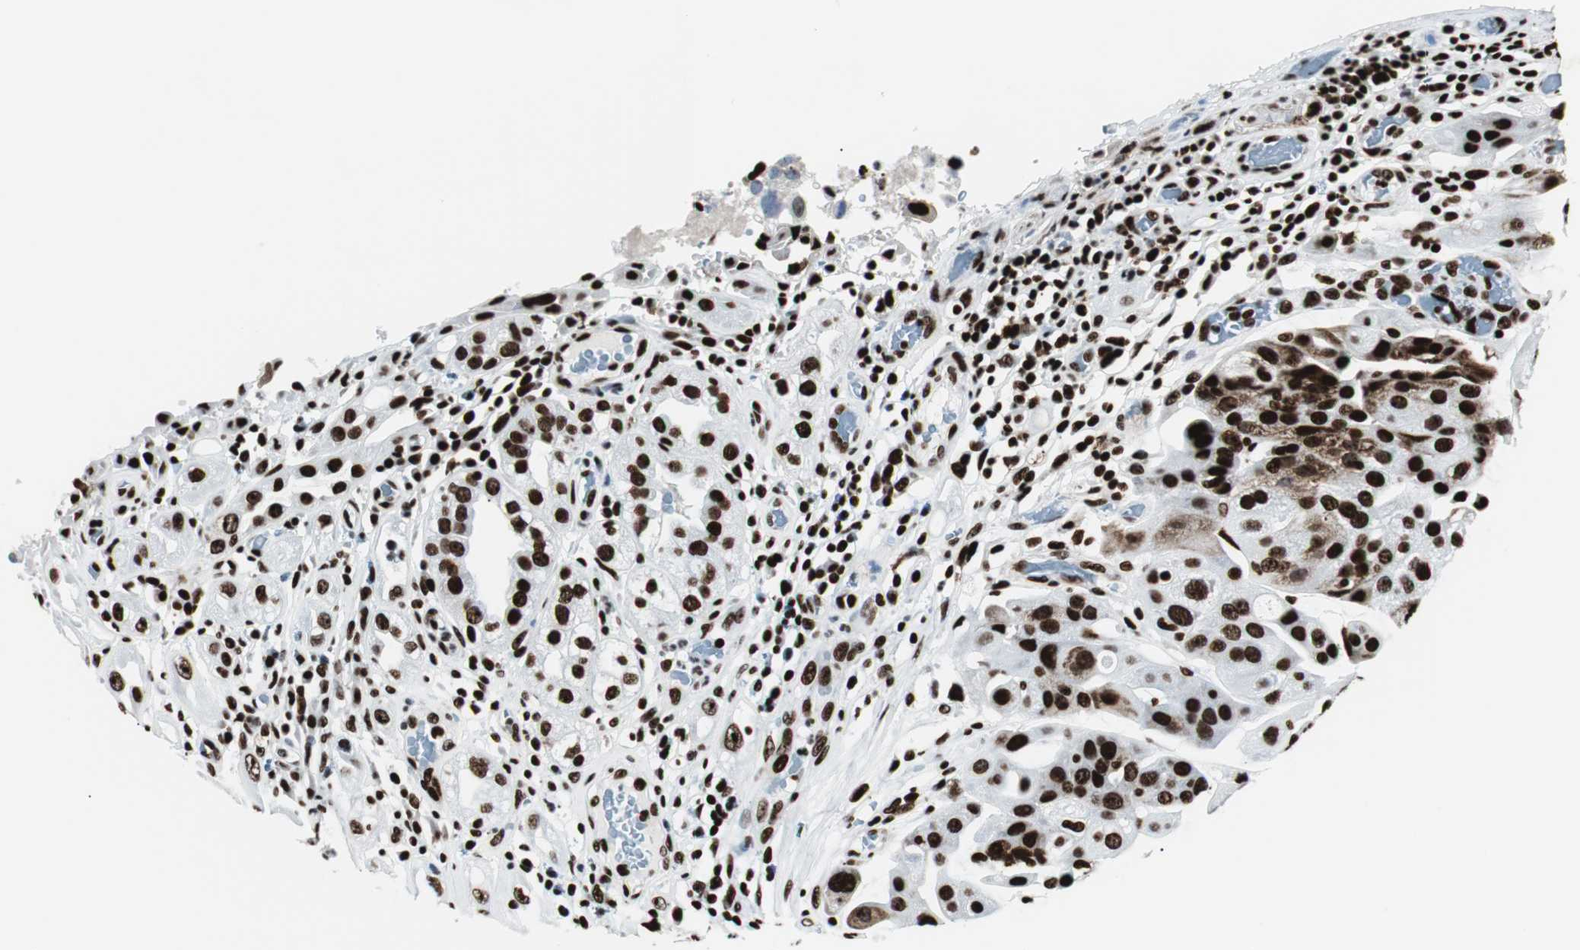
{"staining": {"intensity": "strong", "quantity": ">75%", "location": "nuclear"}, "tissue": "urothelial cancer", "cell_type": "Tumor cells", "image_type": "cancer", "snomed": [{"axis": "morphology", "description": "Urothelial carcinoma, High grade"}, {"axis": "topography", "description": "Urinary bladder"}], "caption": "High-grade urothelial carcinoma stained with a protein marker displays strong staining in tumor cells.", "gene": "NCL", "patient": {"sex": "female", "age": 64}}